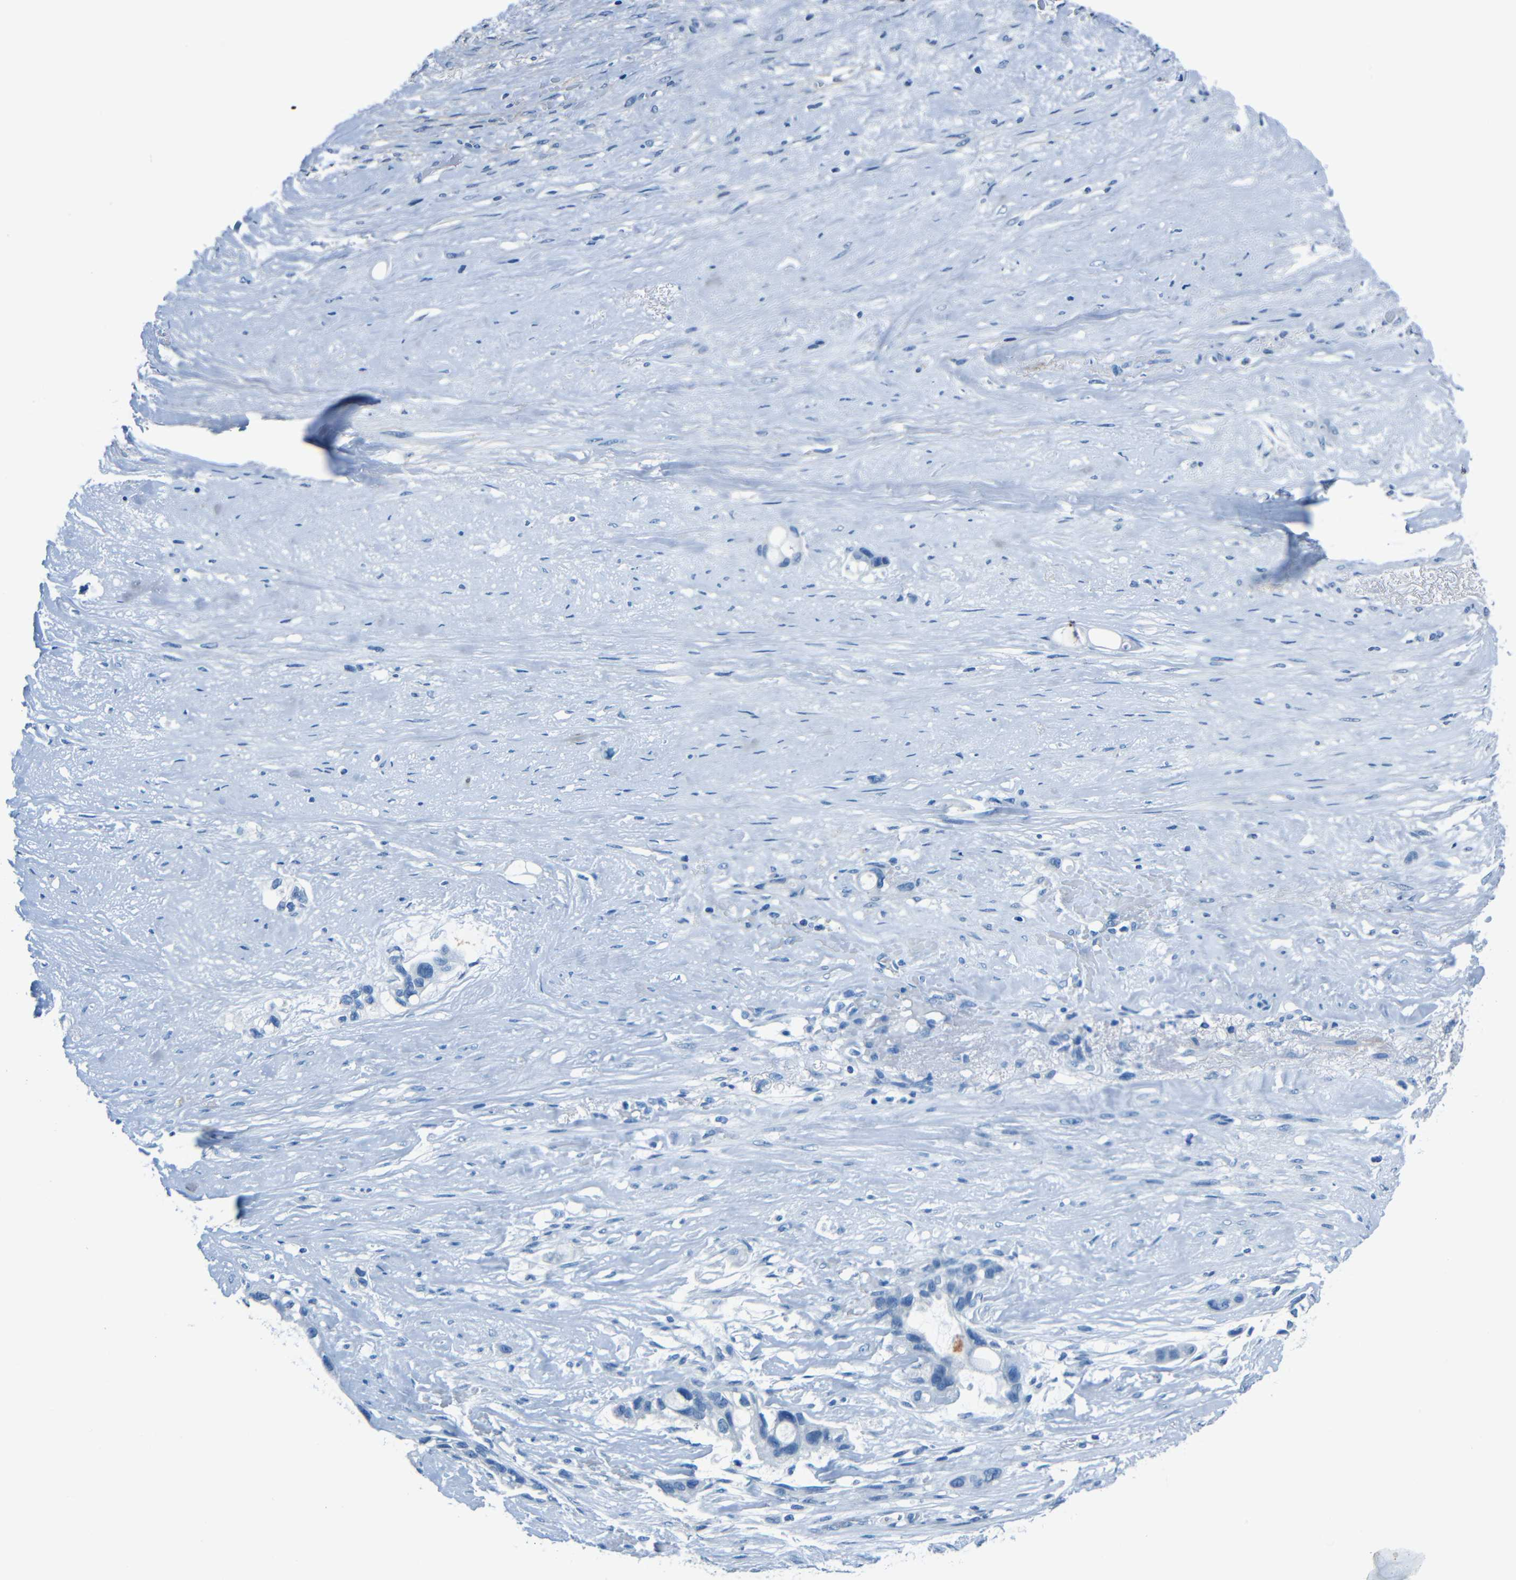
{"staining": {"intensity": "negative", "quantity": "none", "location": "none"}, "tissue": "liver cancer", "cell_type": "Tumor cells", "image_type": "cancer", "snomed": [{"axis": "morphology", "description": "Cholangiocarcinoma"}, {"axis": "topography", "description": "Liver"}], "caption": "A high-resolution photomicrograph shows immunohistochemistry (IHC) staining of liver cholangiocarcinoma, which exhibits no significant staining in tumor cells.", "gene": "FBN2", "patient": {"sex": "female", "age": 65}}